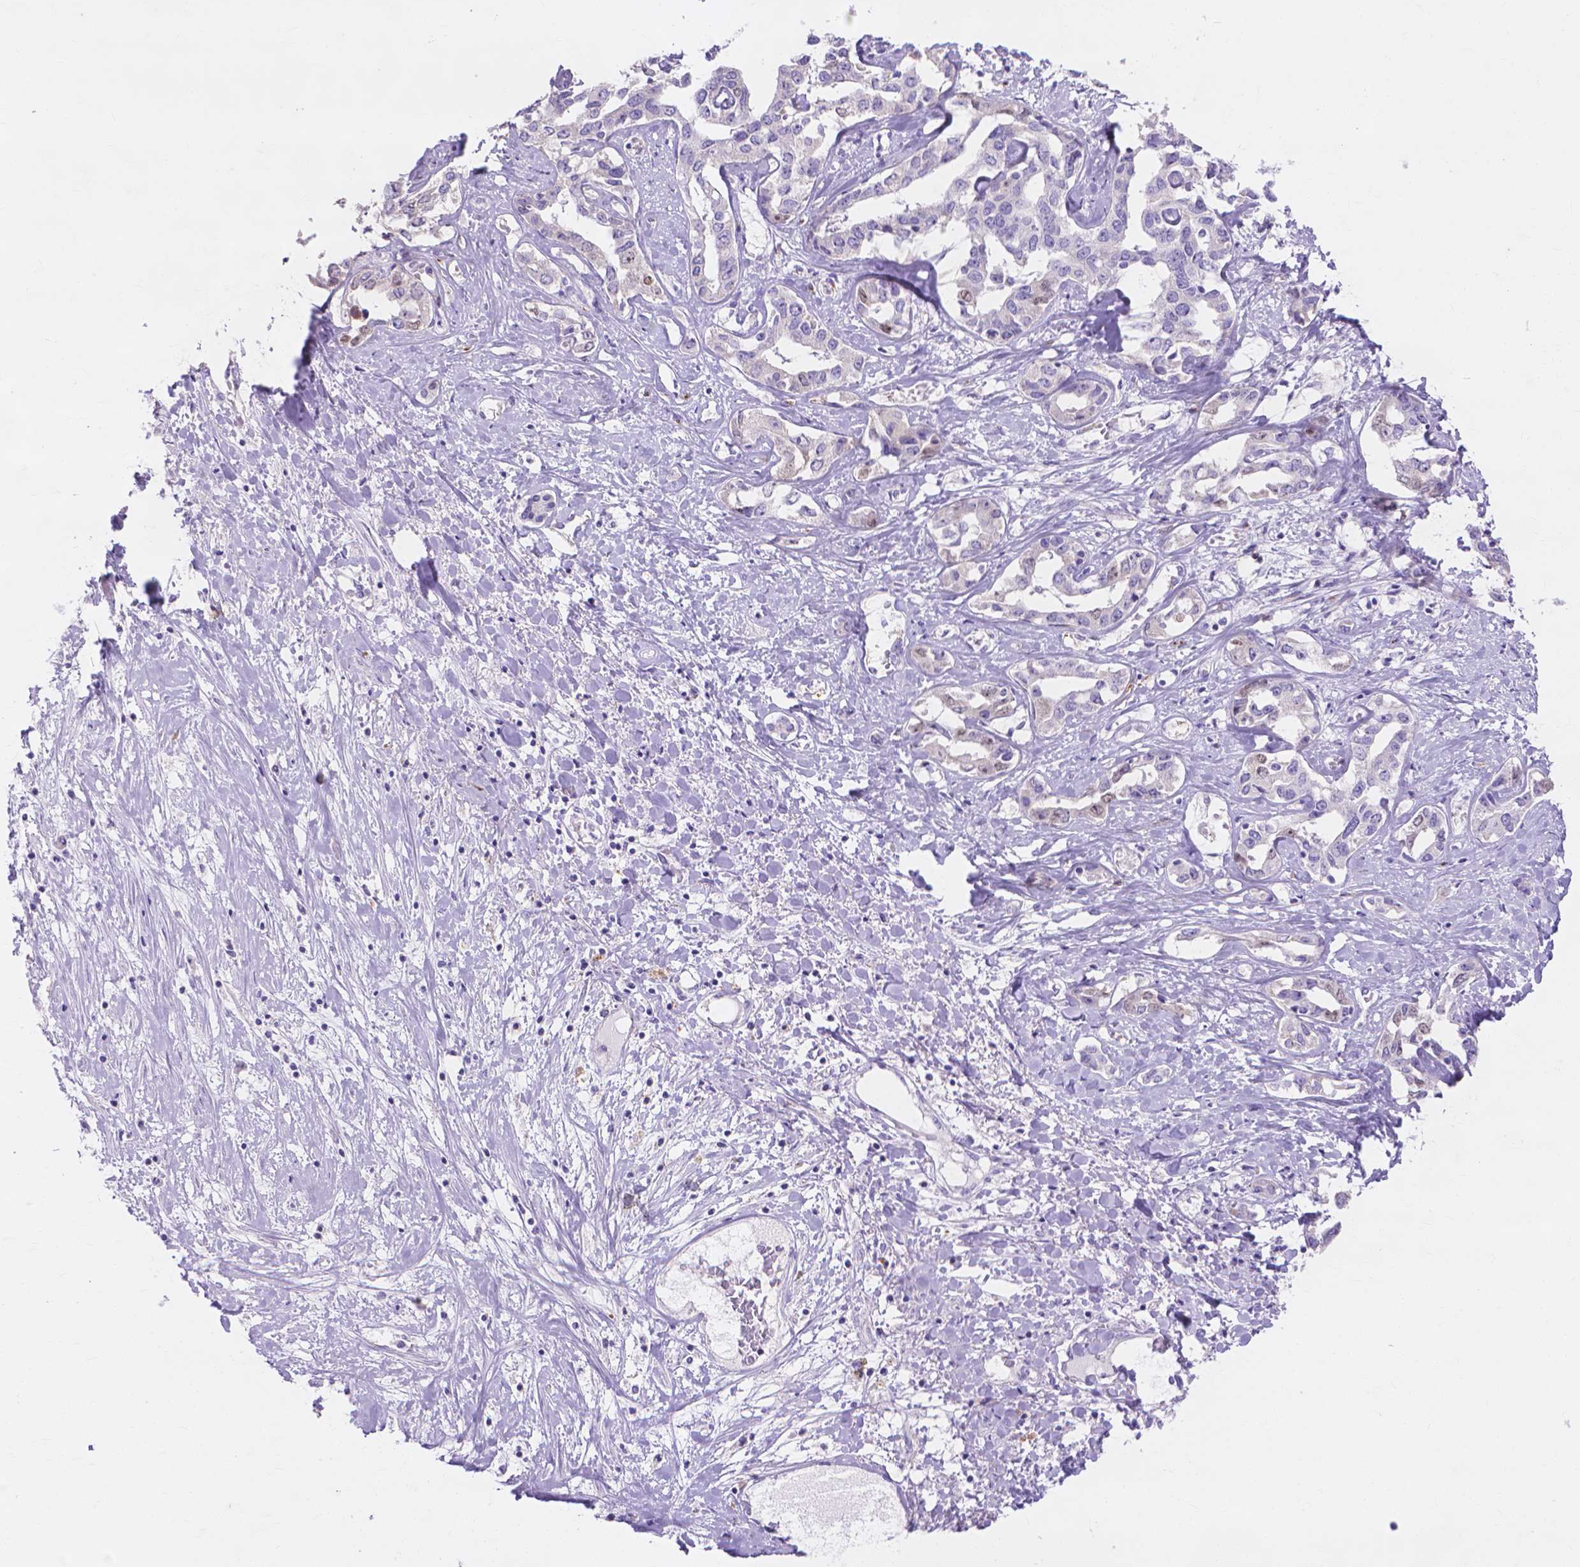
{"staining": {"intensity": "negative", "quantity": "none", "location": "none"}, "tissue": "liver cancer", "cell_type": "Tumor cells", "image_type": "cancer", "snomed": [{"axis": "morphology", "description": "Cholangiocarcinoma"}, {"axis": "topography", "description": "Liver"}], "caption": "A photomicrograph of cholangiocarcinoma (liver) stained for a protein displays no brown staining in tumor cells.", "gene": "MMP11", "patient": {"sex": "male", "age": 59}}